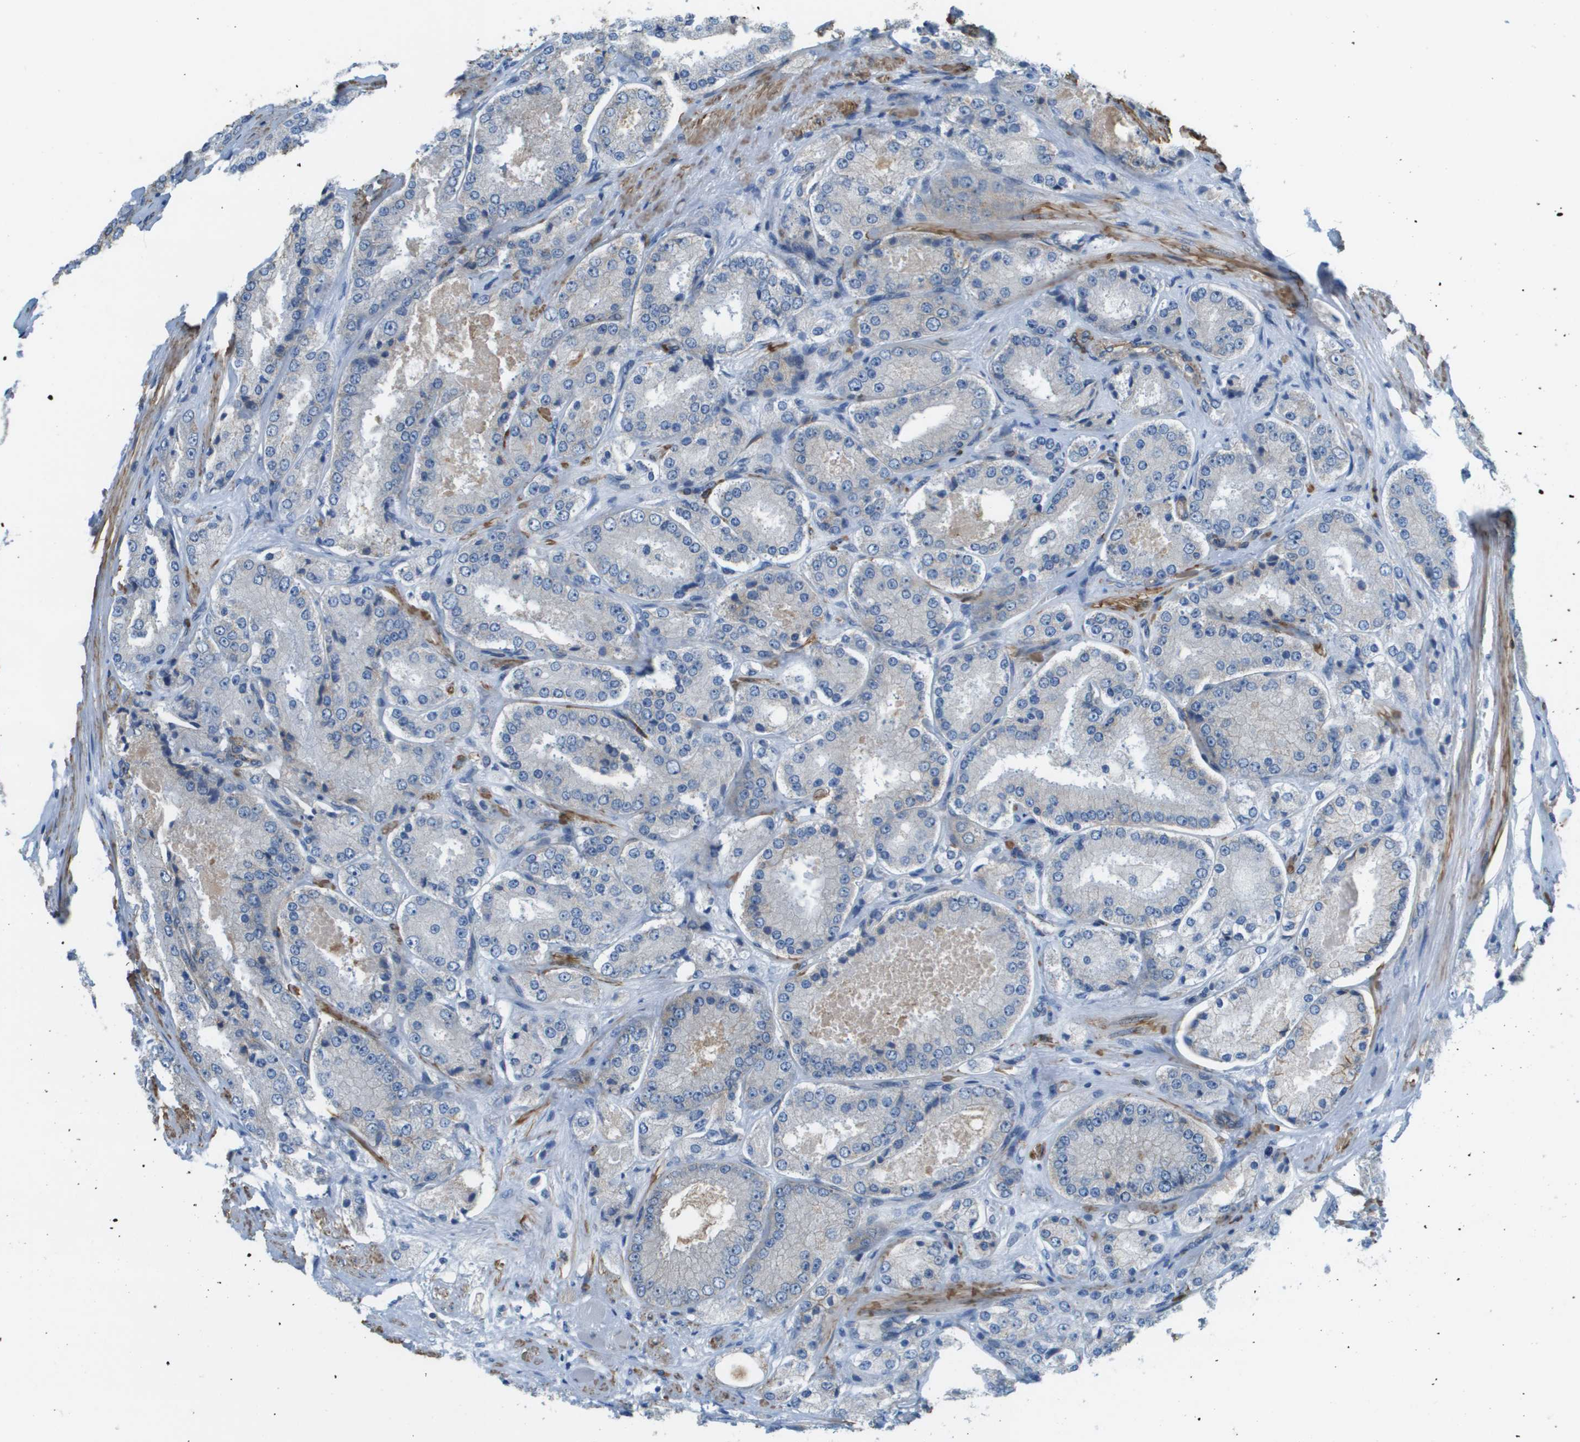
{"staining": {"intensity": "negative", "quantity": "none", "location": "none"}, "tissue": "prostate cancer", "cell_type": "Tumor cells", "image_type": "cancer", "snomed": [{"axis": "morphology", "description": "Adenocarcinoma, High grade"}, {"axis": "topography", "description": "Prostate"}], "caption": "Human prostate adenocarcinoma (high-grade) stained for a protein using IHC exhibits no expression in tumor cells.", "gene": "MYH11", "patient": {"sex": "male", "age": 65}}